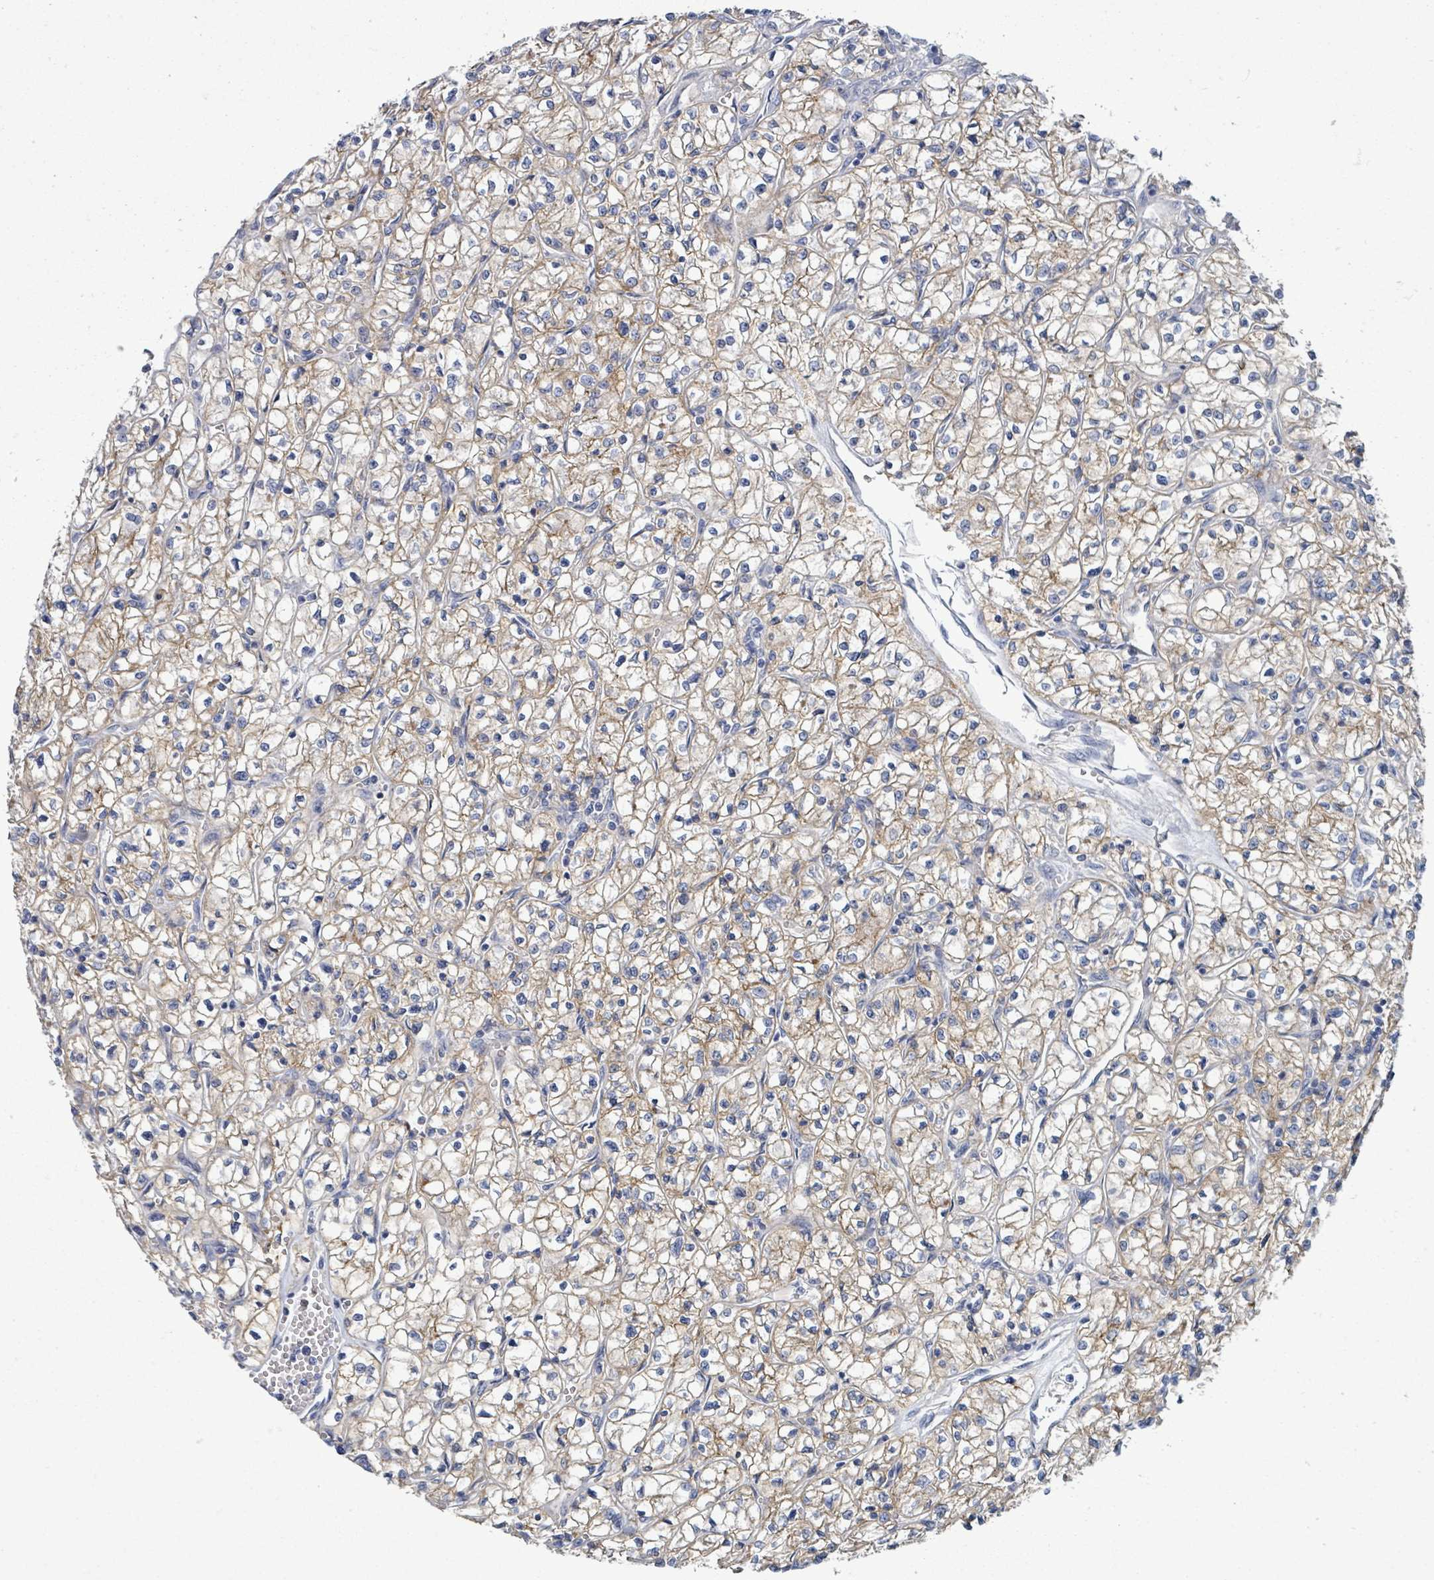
{"staining": {"intensity": "moderate", "quantity": ">75%", "location": "cytoplasmic/membranous"}, "tissue": "renal cancer", "cell_type": "Tumor cells", "image_type": "cancer", "snomed": [{"axis": "morphology", "description": "Adenocarcinoma, NOS"}, {"axis": "topography", "description": "Kidney"}], "caption": "Human renal adenocarcinoma stained for a protein (brown) exhibits moderate cytoplasmic/membranous positive staining in approximately >75% of tumor cells.", "gene": "BSG", "patient": {"sex": "female", "age": 64}}